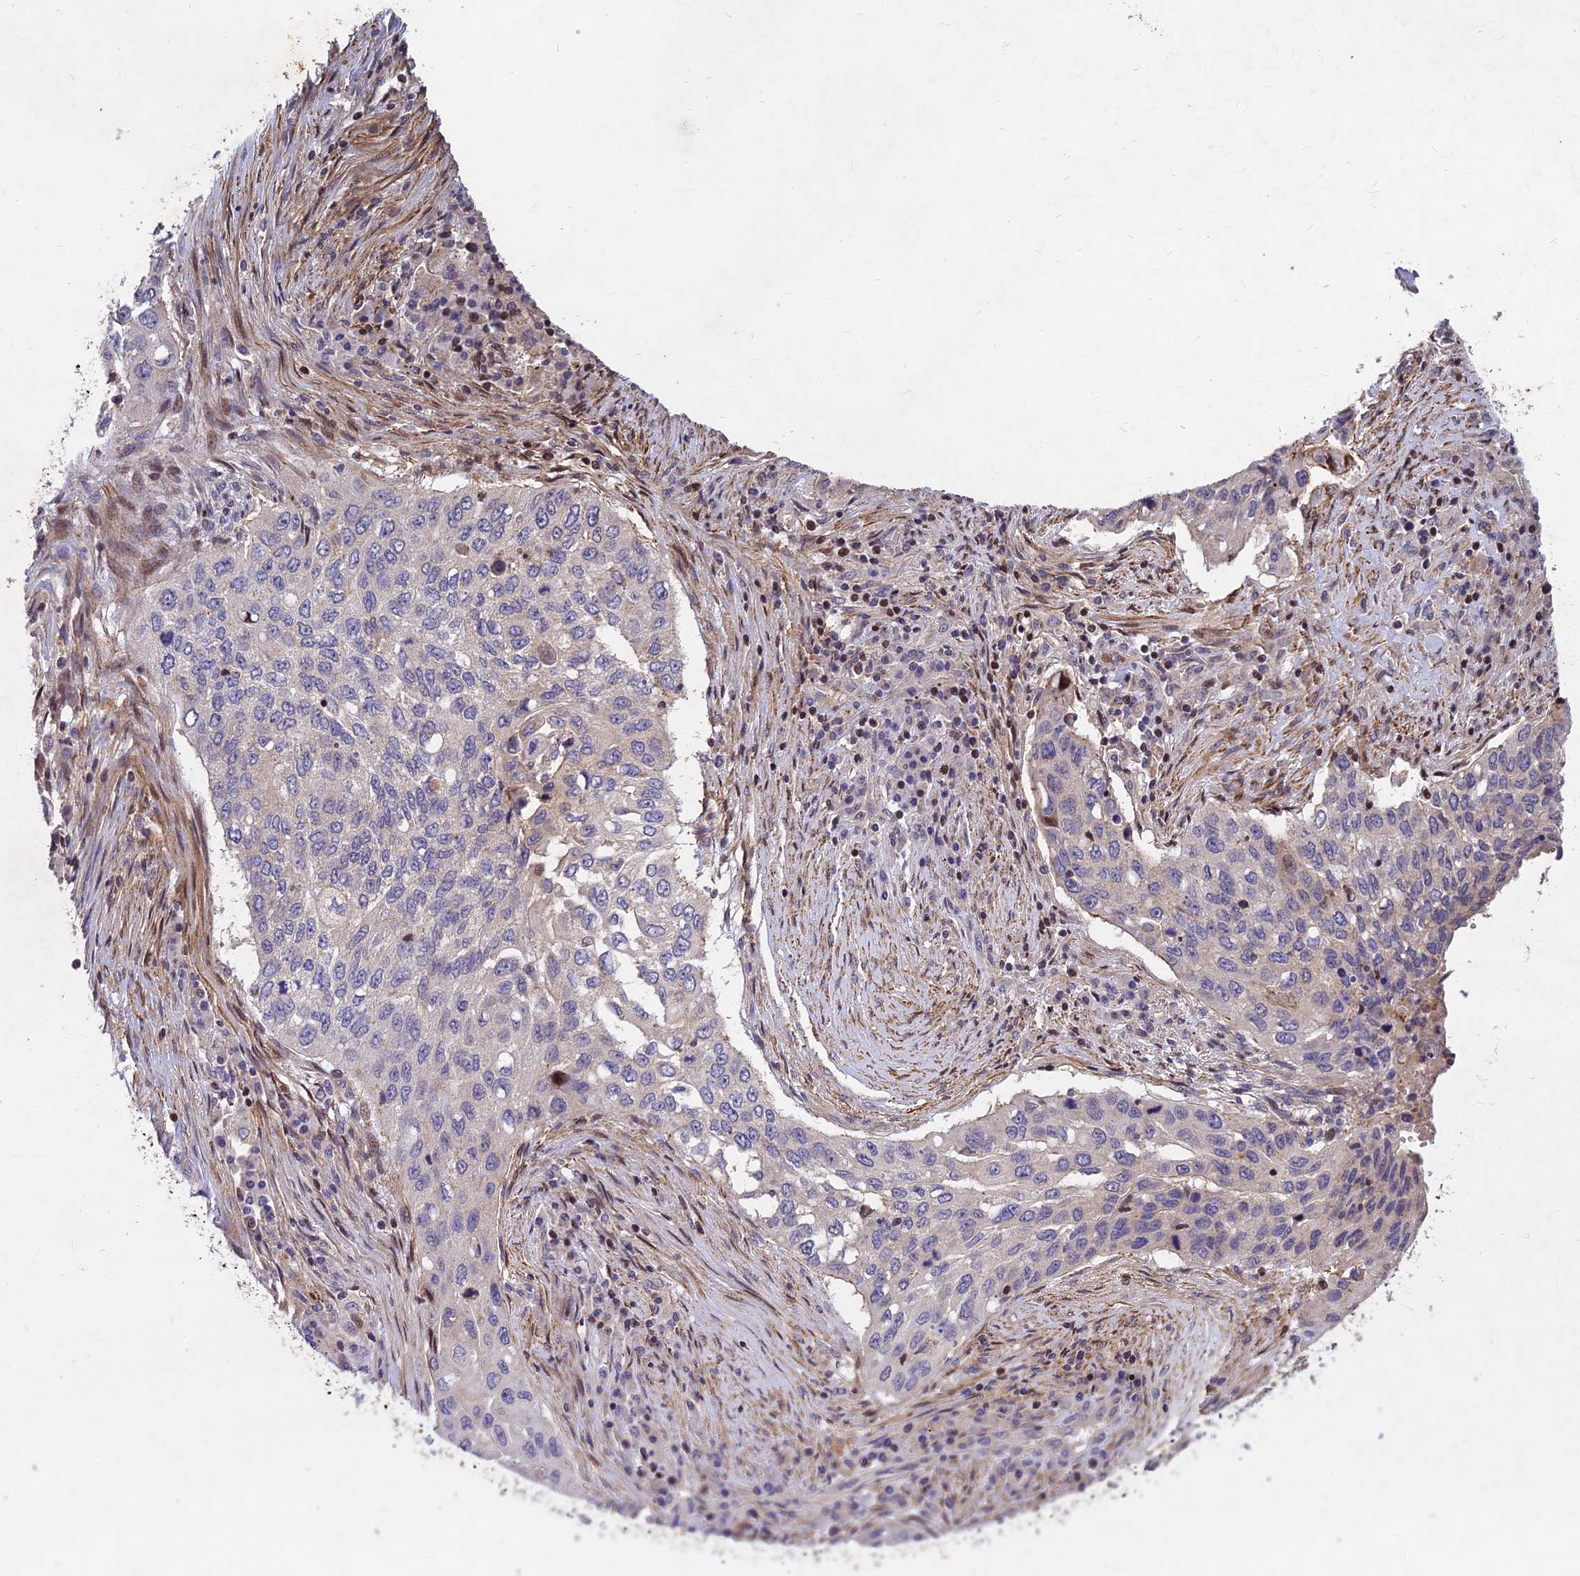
{"staining": {"intensity": "negative", "quantity": "none", "location": "none"}, "tissue": "lung cancer", "cell_type": "Tumor cells", "image_type": "cancer", "snomed": [{"axis": "morphology", "description": "Squamous cell carcinoma, NOS"}, {"axis": "topography", "description": "Lung"}], "caption": "Immunohistochemical staining of human lung squamous cell carcinoma displays no significant positivity in tumor cells.", "gene": "RELCH", "patient": {"sex": "female", "age": 63}}